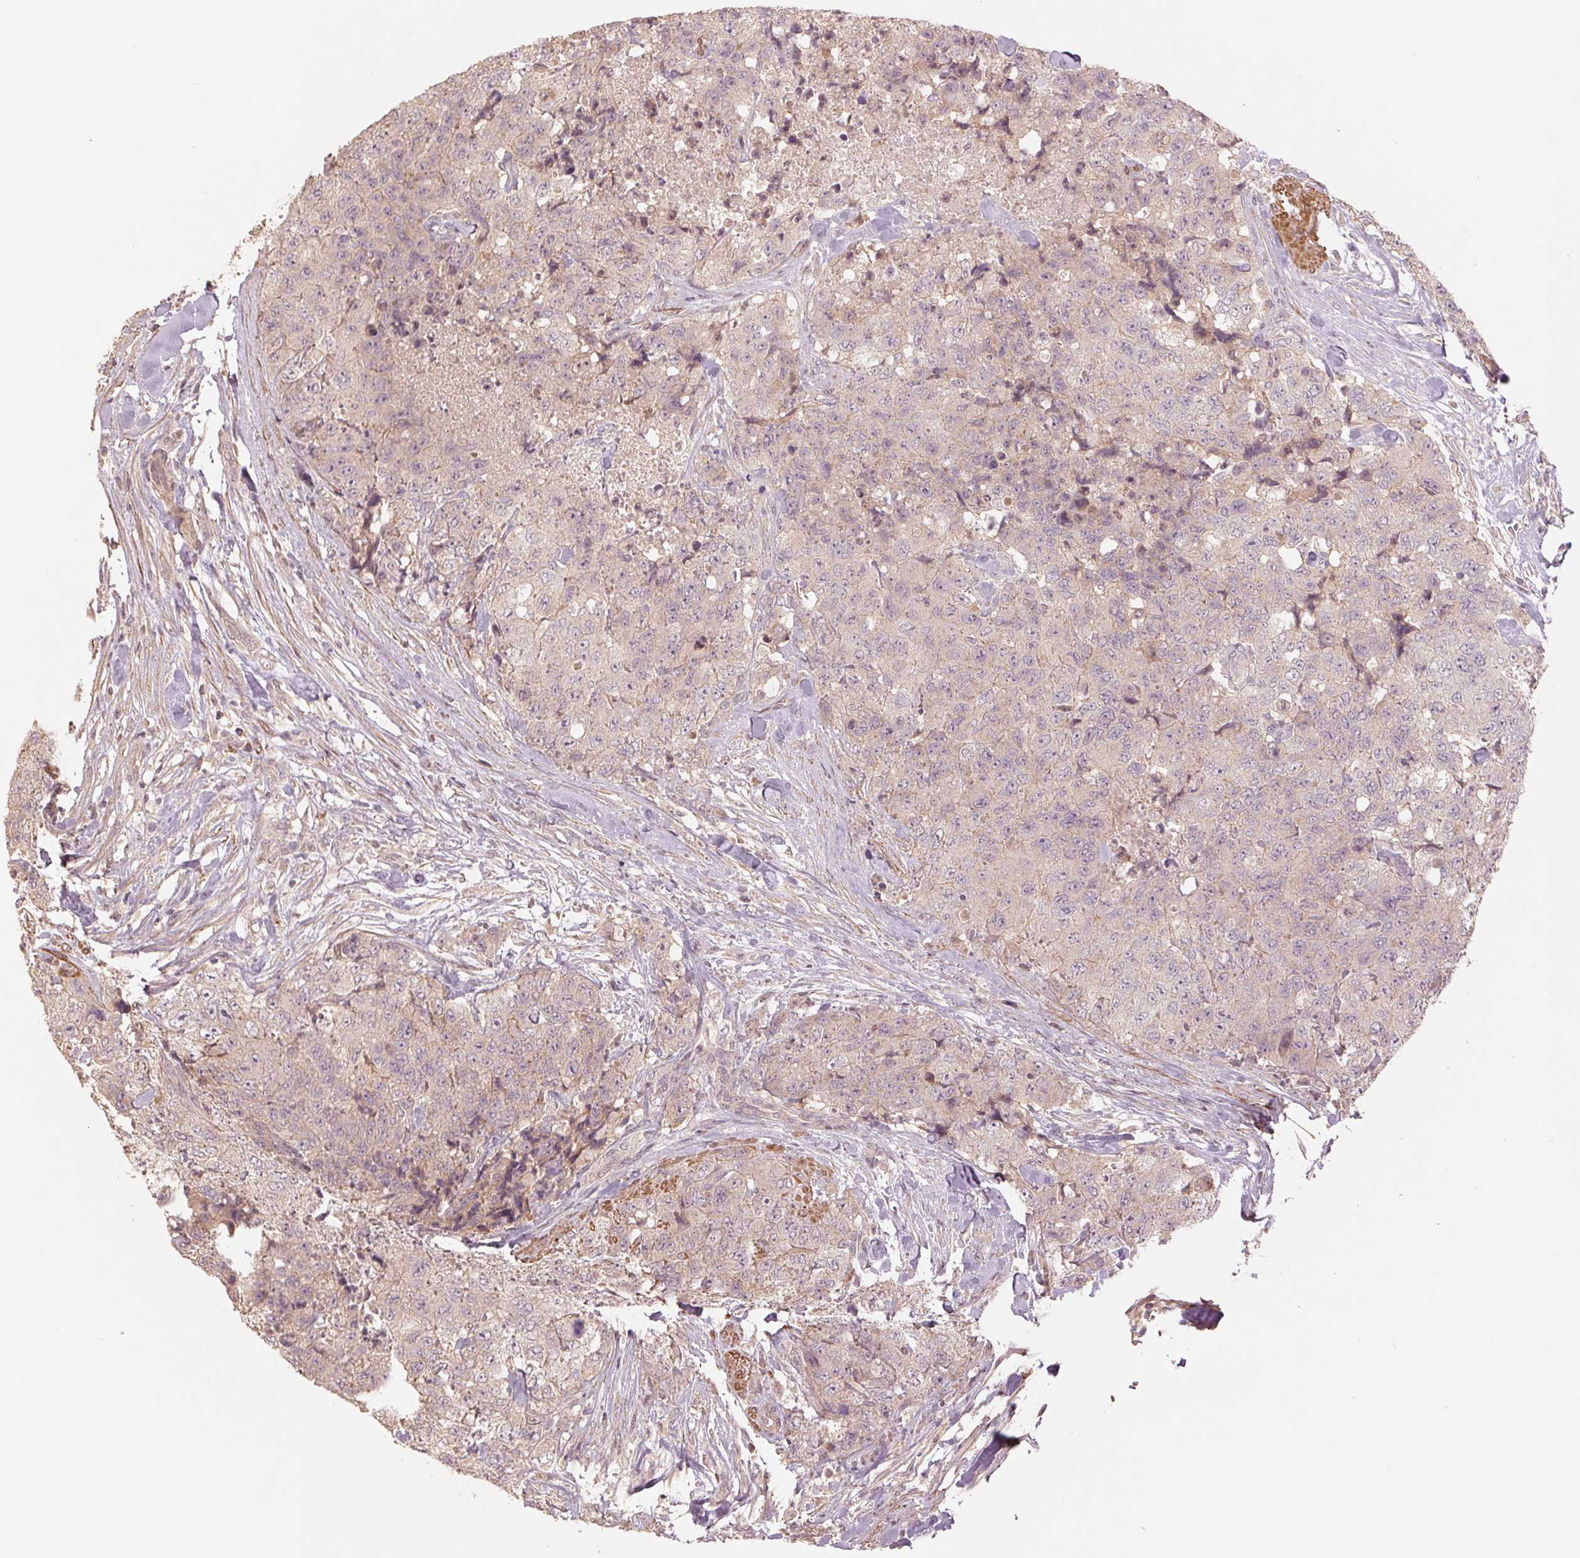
{"staining": {"intensity": "negative", "quantity": "none", "location": "none"}, "tissue": "urothelial cancer", "cell_type": "Tumor cells", "image_type": "cancer", "snomed": [{"axis": "morphology", "description": "Urothelial carcinoma, High grade"}, {"axis": "topography", "description": "Urinary bladder"}], "caption": "The immunohistochemistry (IHC) photomicrograph has no significant staining in tumor cells of urothelial cancer tissue. The staining was performed using DAB (3,3'-diaminobenzidine) to visualize the protein expression in brown, while the nuclei were stained in blue with hematoxylin (Magnification: 20x).", "gene": "PPIA", "patient": {"sex": "female", "age": 78}}